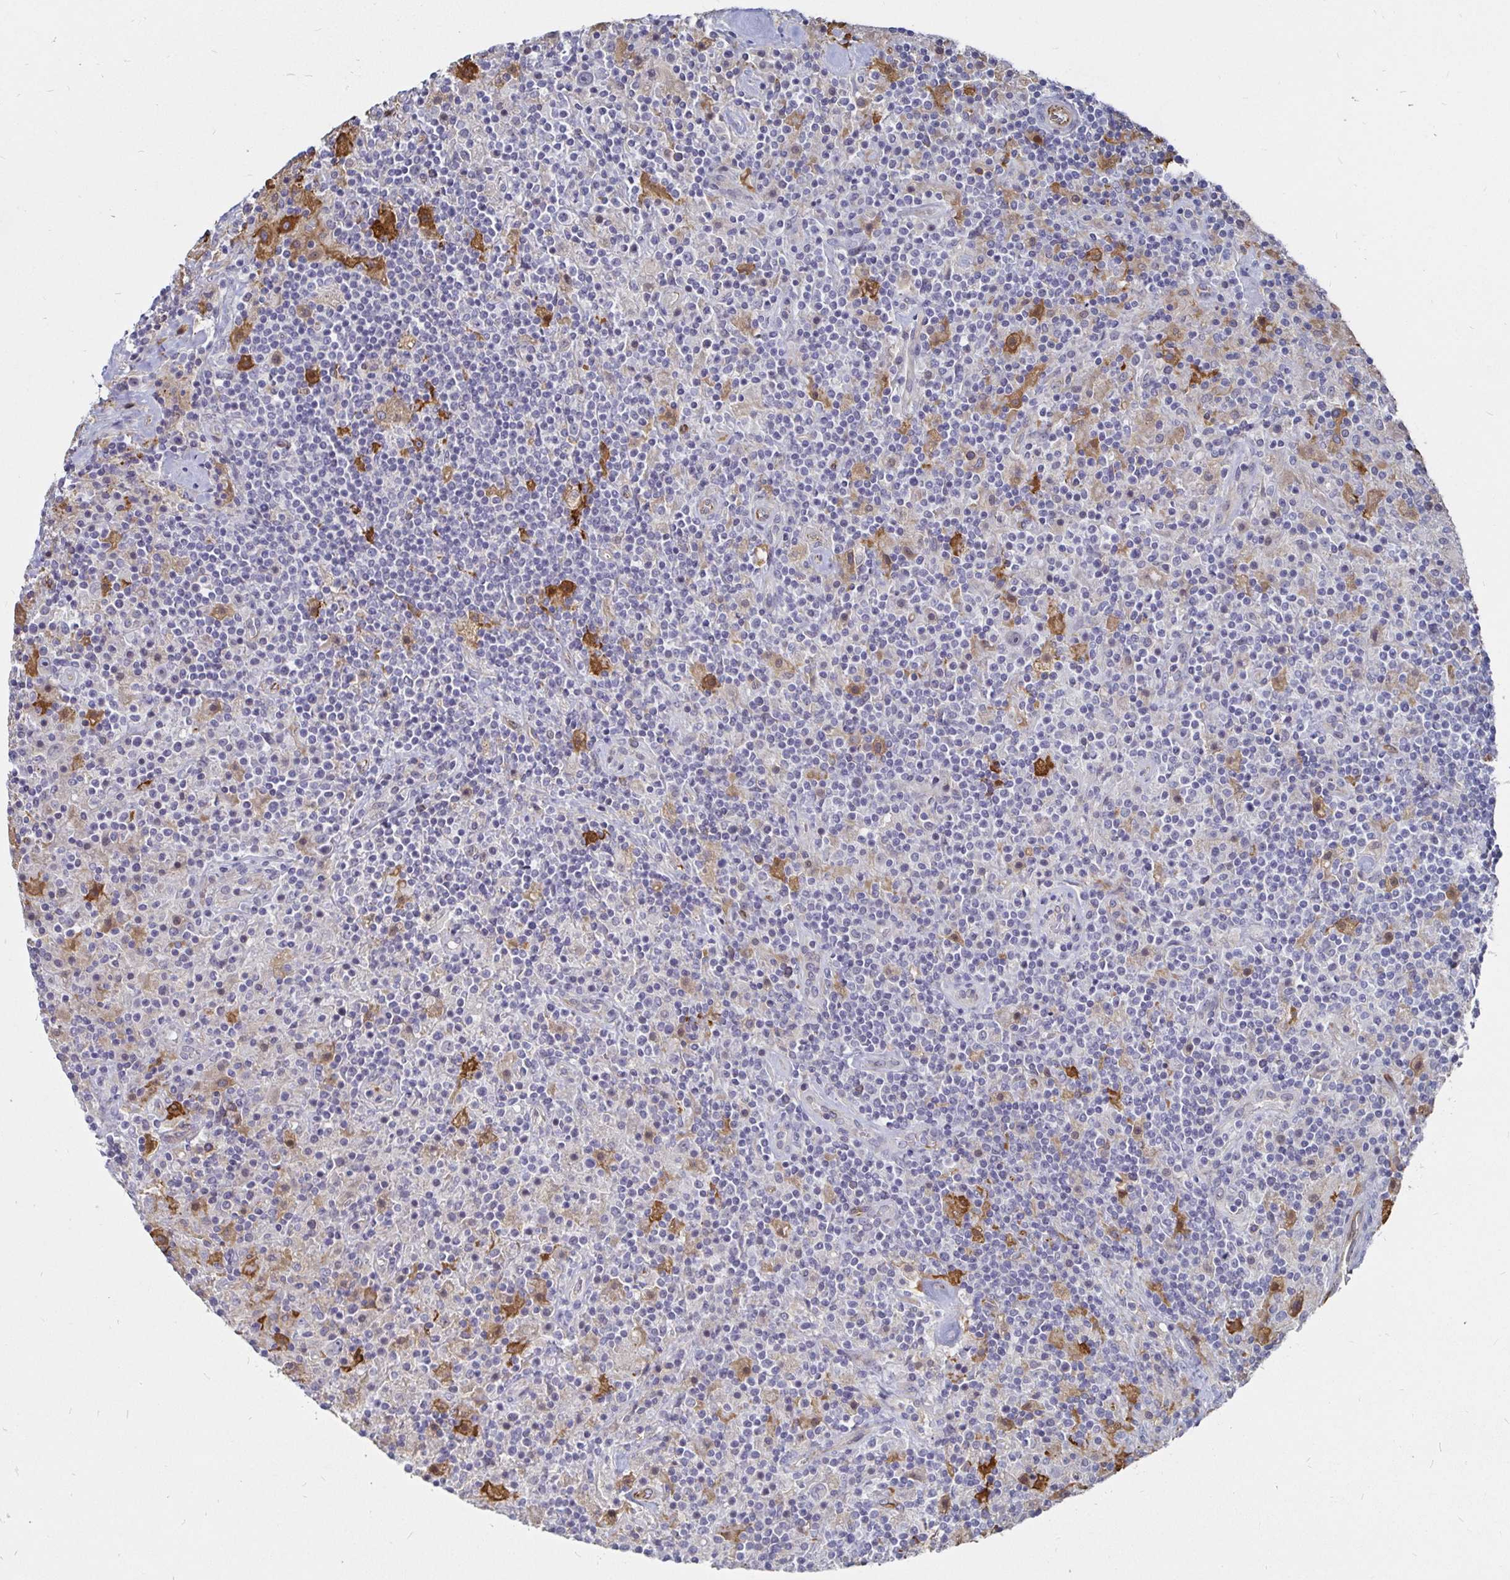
{"staining": {"intensity": "negative", "quantity": "none", "location": "none"}, "tissue": "lymphoma", "cell_type": "Tumor cells", "image_type": "cancer", "snomed": [{"axis": "morphology", "description": "Hodgkin's disease, NOS"}, {"axis": "topography", "description": "Lymph node"}], "caption": "IHC micrograph of human Hodgkin's disease stained for a protein (brown), which shows no staining in tumor cells.", "gene": "CCDC85A", "patient": {"sex": "male", "age": 70}}